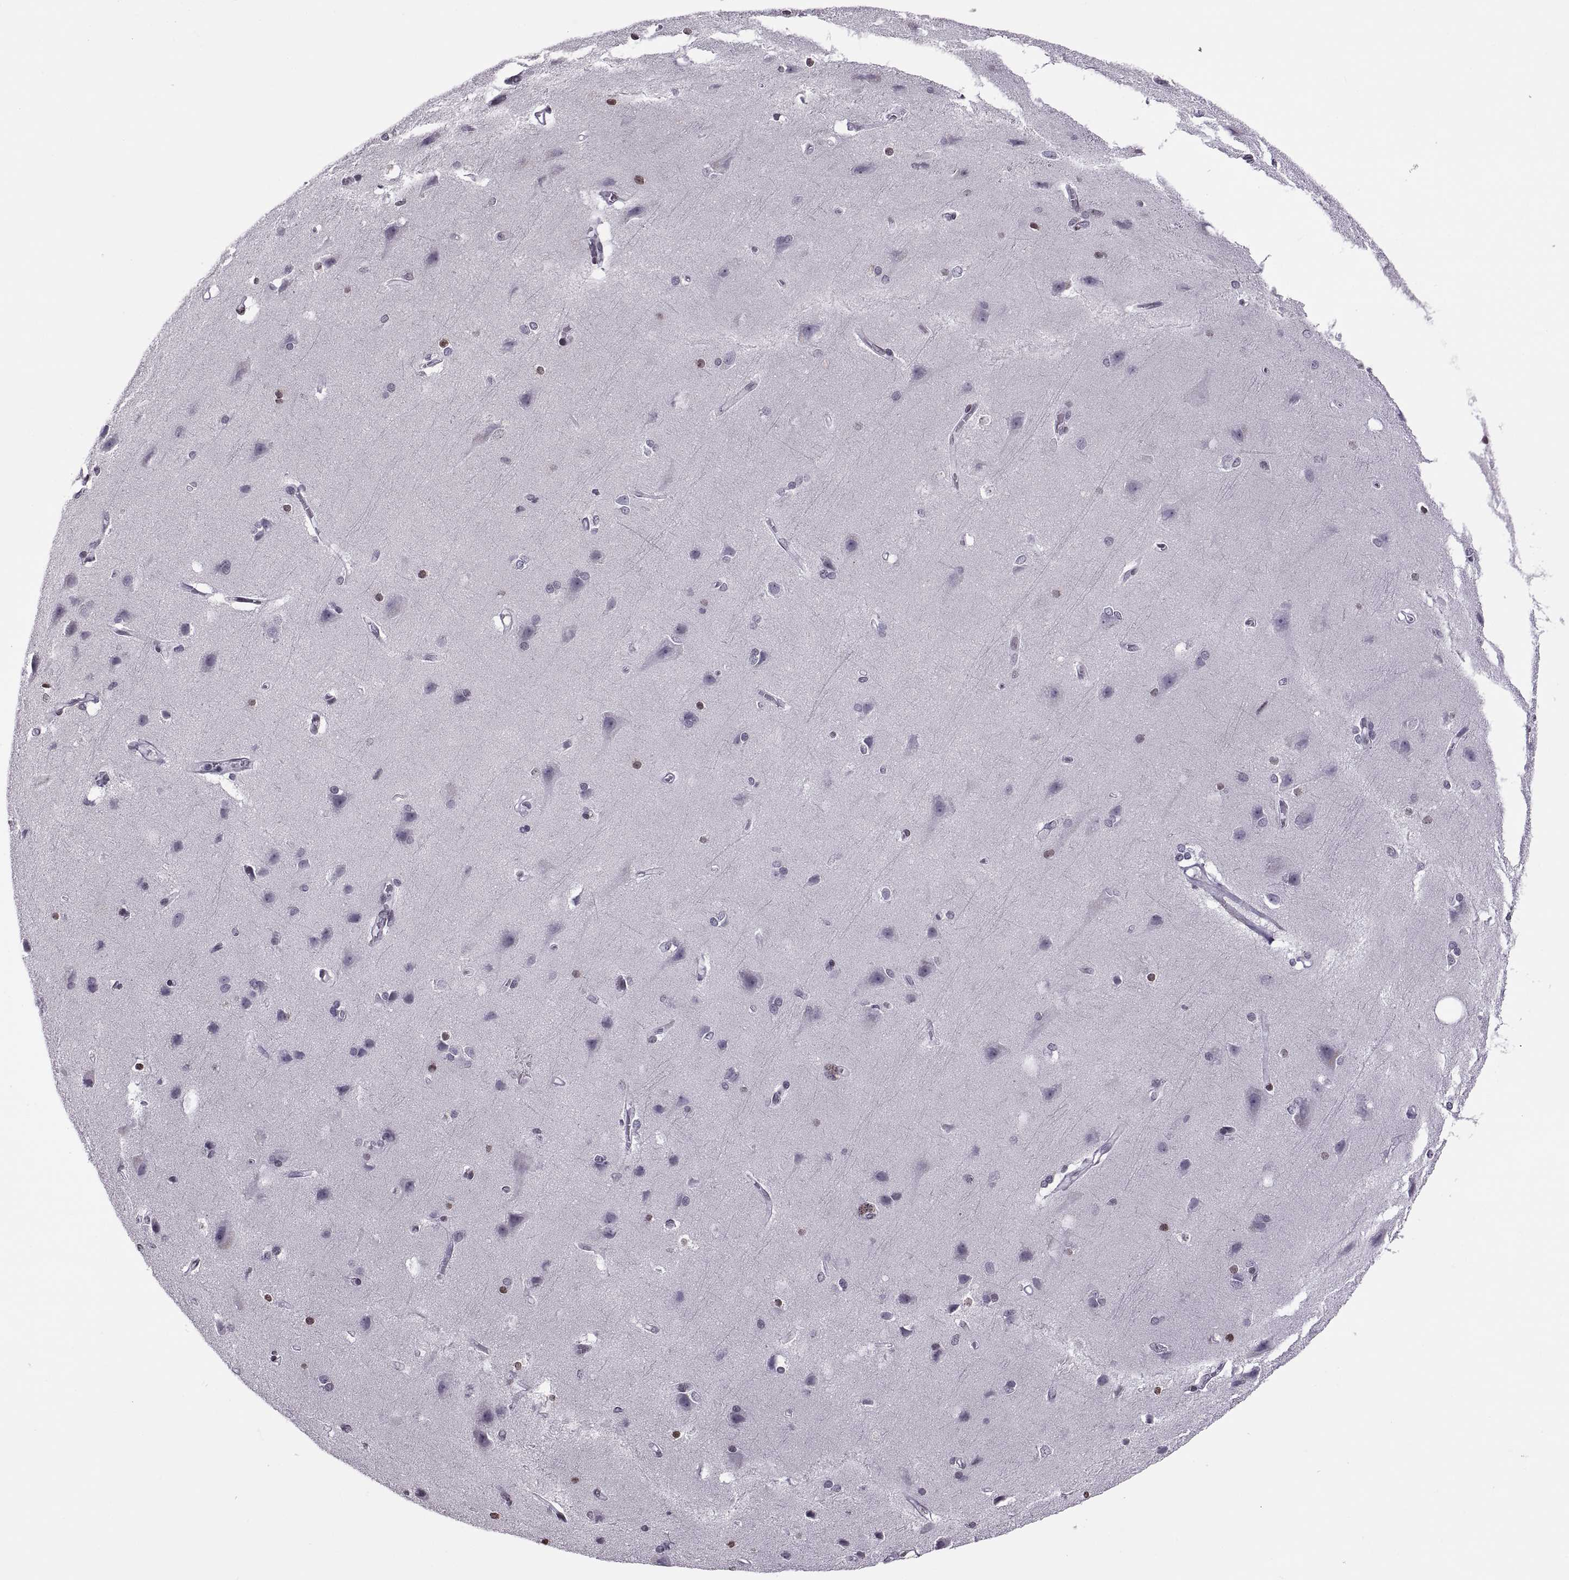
{"staining": {"intensity": "negative", "quantity": "none", "location": "none"}, "tissue": "cerebral cortex", "cell_type": "Endothelial cells", "image_type": "normal", "snomed": [{"axis": "morphology", "description": "Normal tissue, NOS"}, {"axis": "topography", "description": "Cerebral cortex"}], "caption": "IHC of unremarkable human cerebral cortex shows no positivity in endothelial cells.", "gene": "H1", "patient": {"sex": "male", "age": 37}}